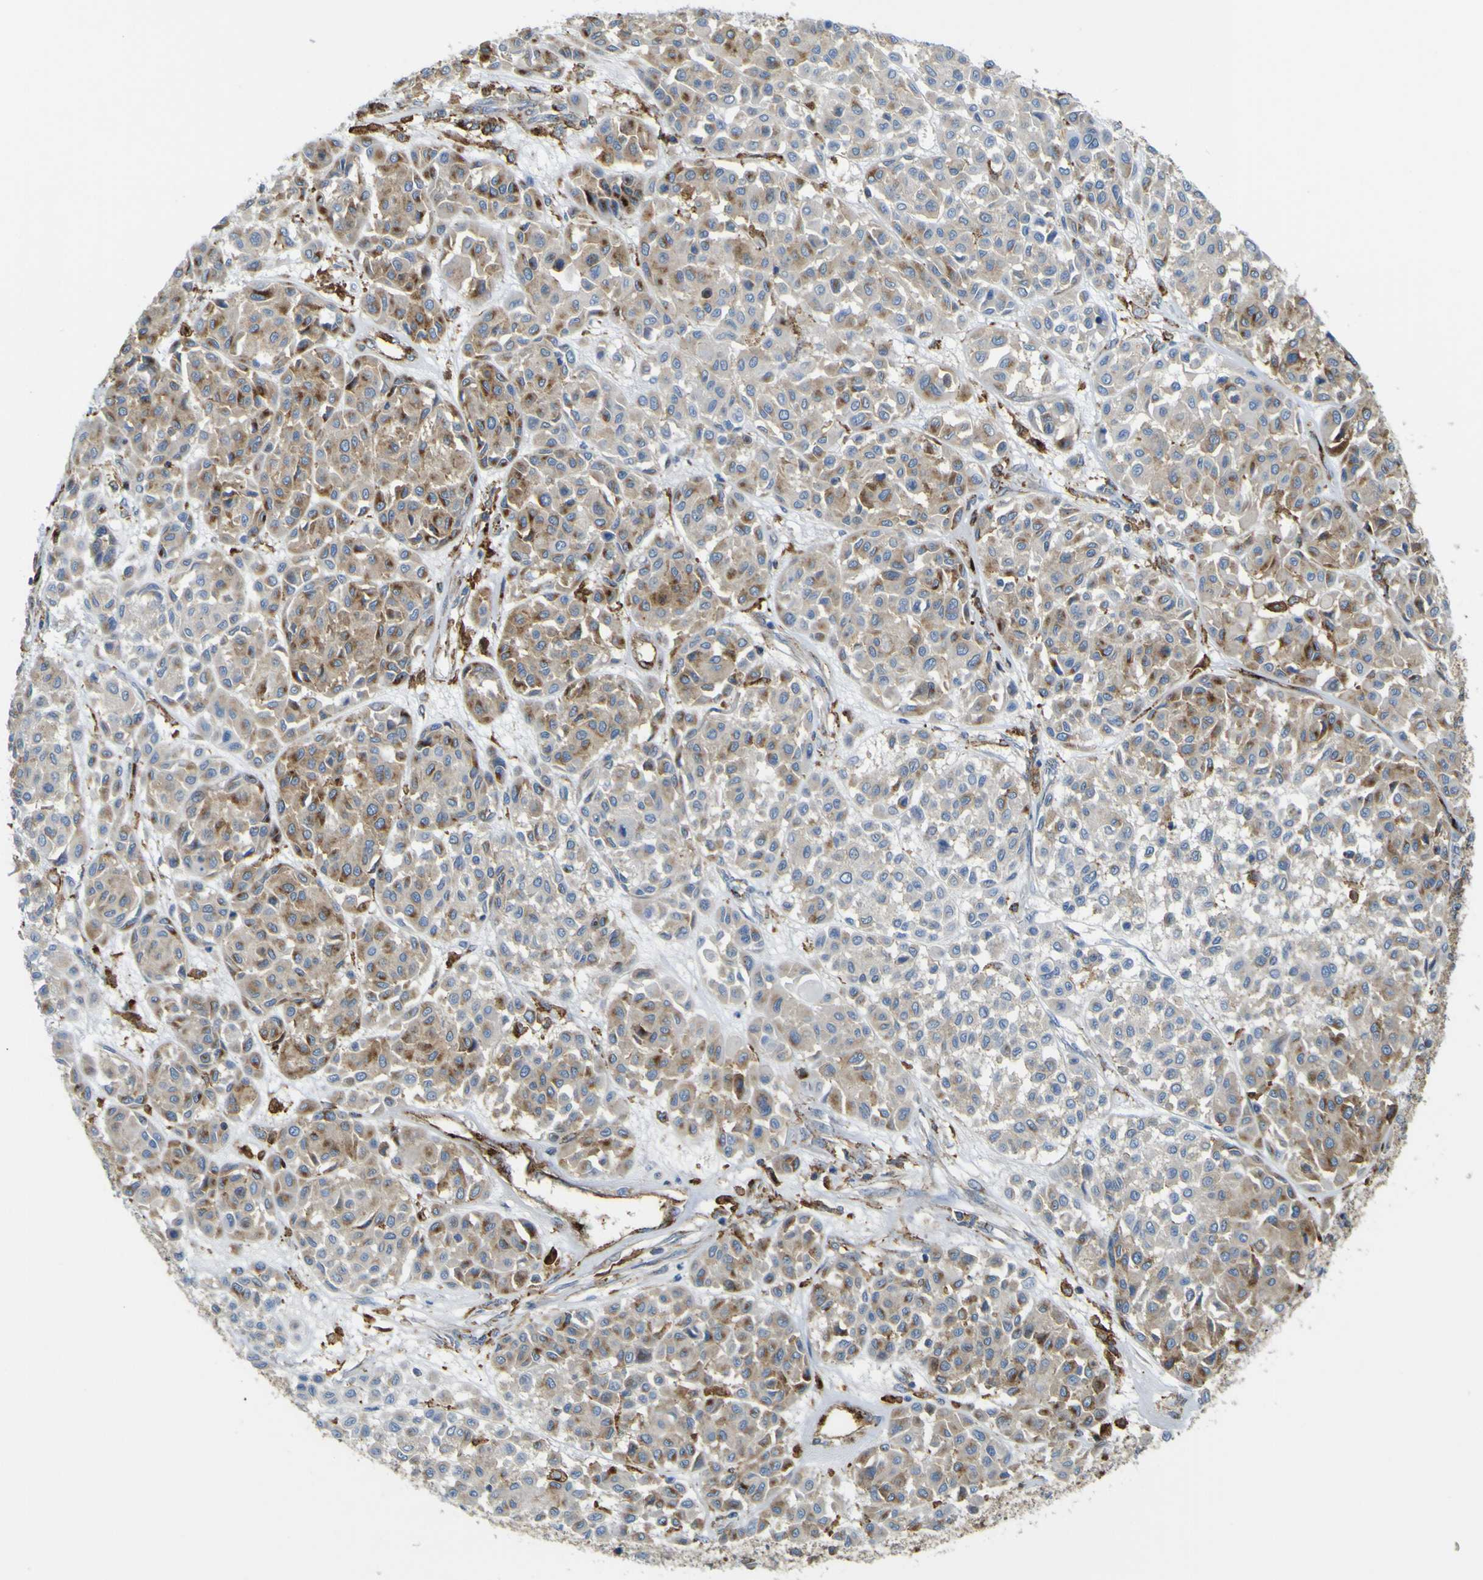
{"staining": {"intensity": "moderate", "quantity": "25%-75%", "location": "cytoplasmic/membranous"}, "tissue": "melanoma", "cell_type": "Tumor cells", "image_type": "cancer", "snomed": [{"axis": "morphology", "description": "Malignant melanoma, Metastatic site"}, {"axis": "topography", "description": "Soft tissue"}], "caption": "A micrograph of melanoma stained for a protein reveals moderate cytoplasmic/membranous brown staining in tumor cells.", "gene": "IGF2R", "patient": {"sex": "male", "age": 41}}